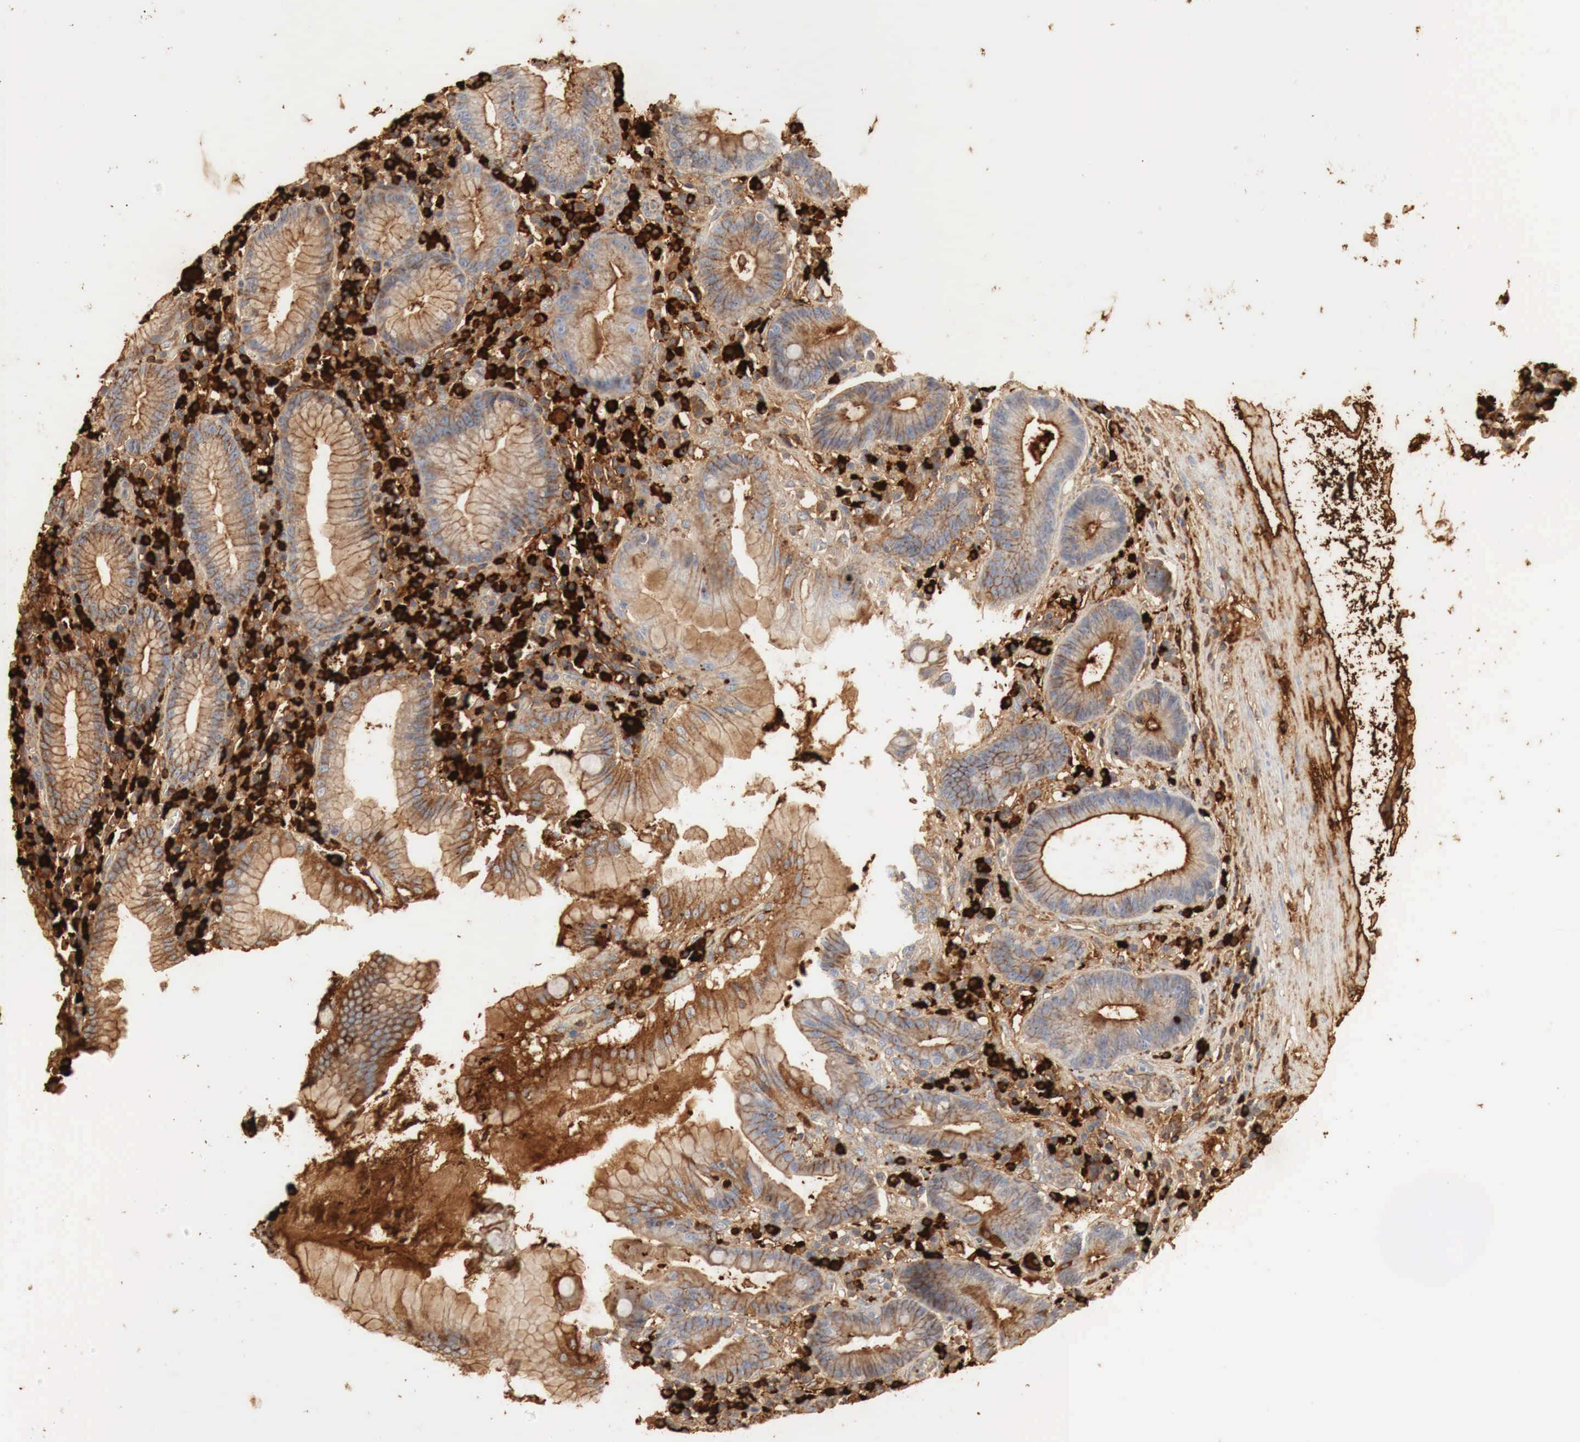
{"staining": {"intensity": "negative", "quantity": "none", "location": "none"}, "tissue": "stomach", "cell_type": "Glandular cells", "image_type": "normal", "snomed": [{"axis": "morphology", "description": "Normal tissue, NOS"}, {"axis": "topography", "description": "Stomach, lower"}], "caption": "The image reveals no staining of glandular cells in unremarkable stomach.", "gene": "IGLC3", "patient": {"sex": "male", "age": 58}}